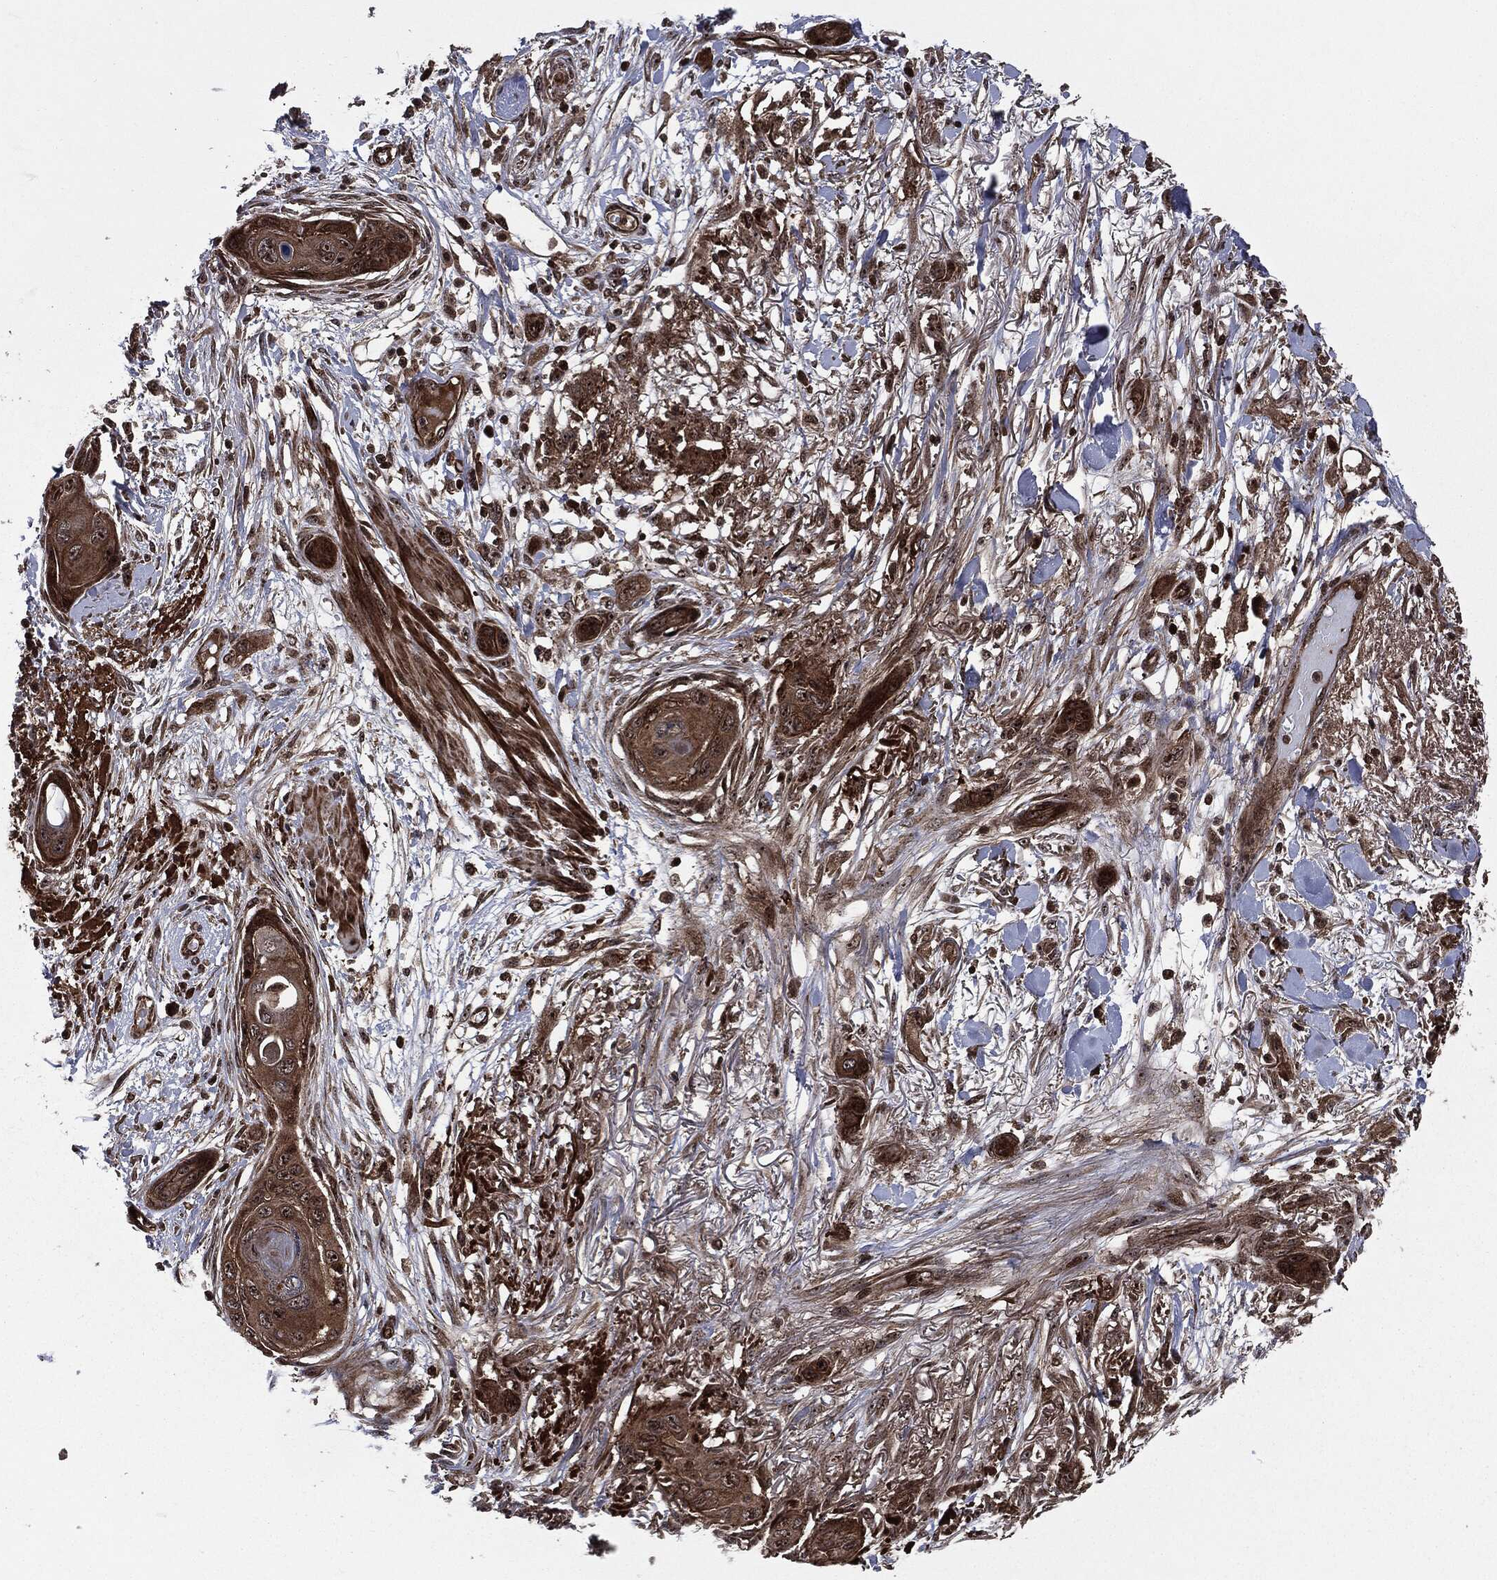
{"staining": {"intensity": "strong", "quantity": ">75%", "location": "cytoplasmic/membranous,nuclear"}, "tissue": "skin cancer", "cell_type": "Tumor cells", "image_type": "cancer", "snomed": [{"axis": "morphology", "description": "Squamous cell carcinoma, NOS"}, {"axis": "topography", "description": "Skin"}], "caption": "Immunohistochemistry (IHC) histopathology image of neoplastic tissue: human squamous cell carcinoma (skin) stained using immunohistochemistry (IHC) reveals high levels of strong protein expression localized specifically in the cytoplasmic/membranous and nuclear of tumor cells, appearing as a cytoplasmic/membranous and nuclear brown color.", "gene": "CARD6", "patient": {"sex": "male", "age": 79}}